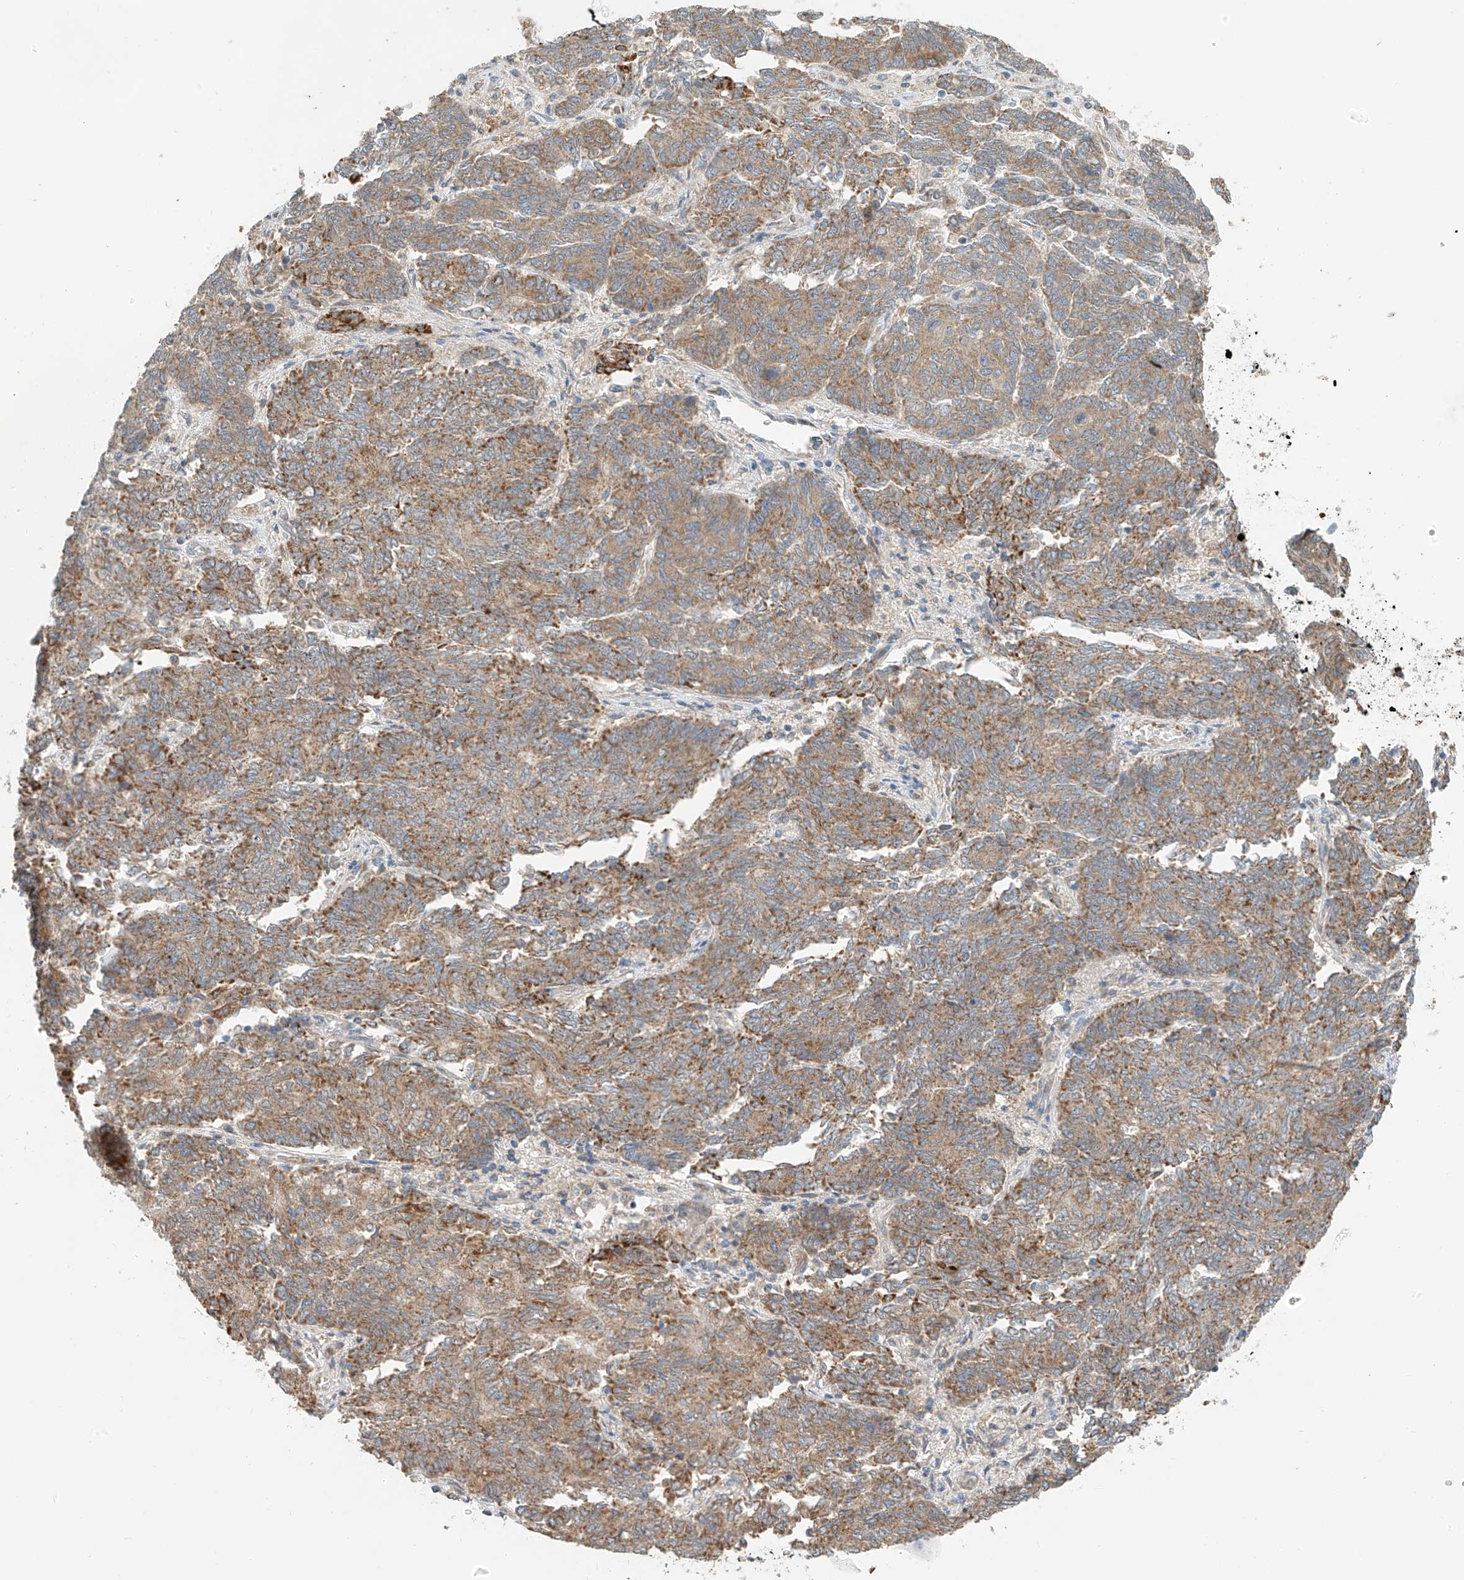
{"staining": {"intensity": "moderate", "quantity": ">75%", "location": "cytoplasmic/membranous"}, "tissue": "endometrial cancer", "cell_type": "Tumor cells", "image_type": "cancer", "snomed": [{"axis": "morphology", "description": "Adenocarcinoma, NOS"}, {"axis": "topography", "description": "Endometrium"}], "caption": "IHC staining of adenocarcinoma (endometrial), which reveals medium levels of moderate cytoplasmic/membranous positivity in approximately >75% of tumor cells indicating moderate cytoplasmic/membranous protein positivity. The staining was performed using DAB (brown) for protein detection and nuclei were counterstained in hematoxylin (blue).", "gene": "PPA2", "patient": {"sex": "female", "age": 80}}